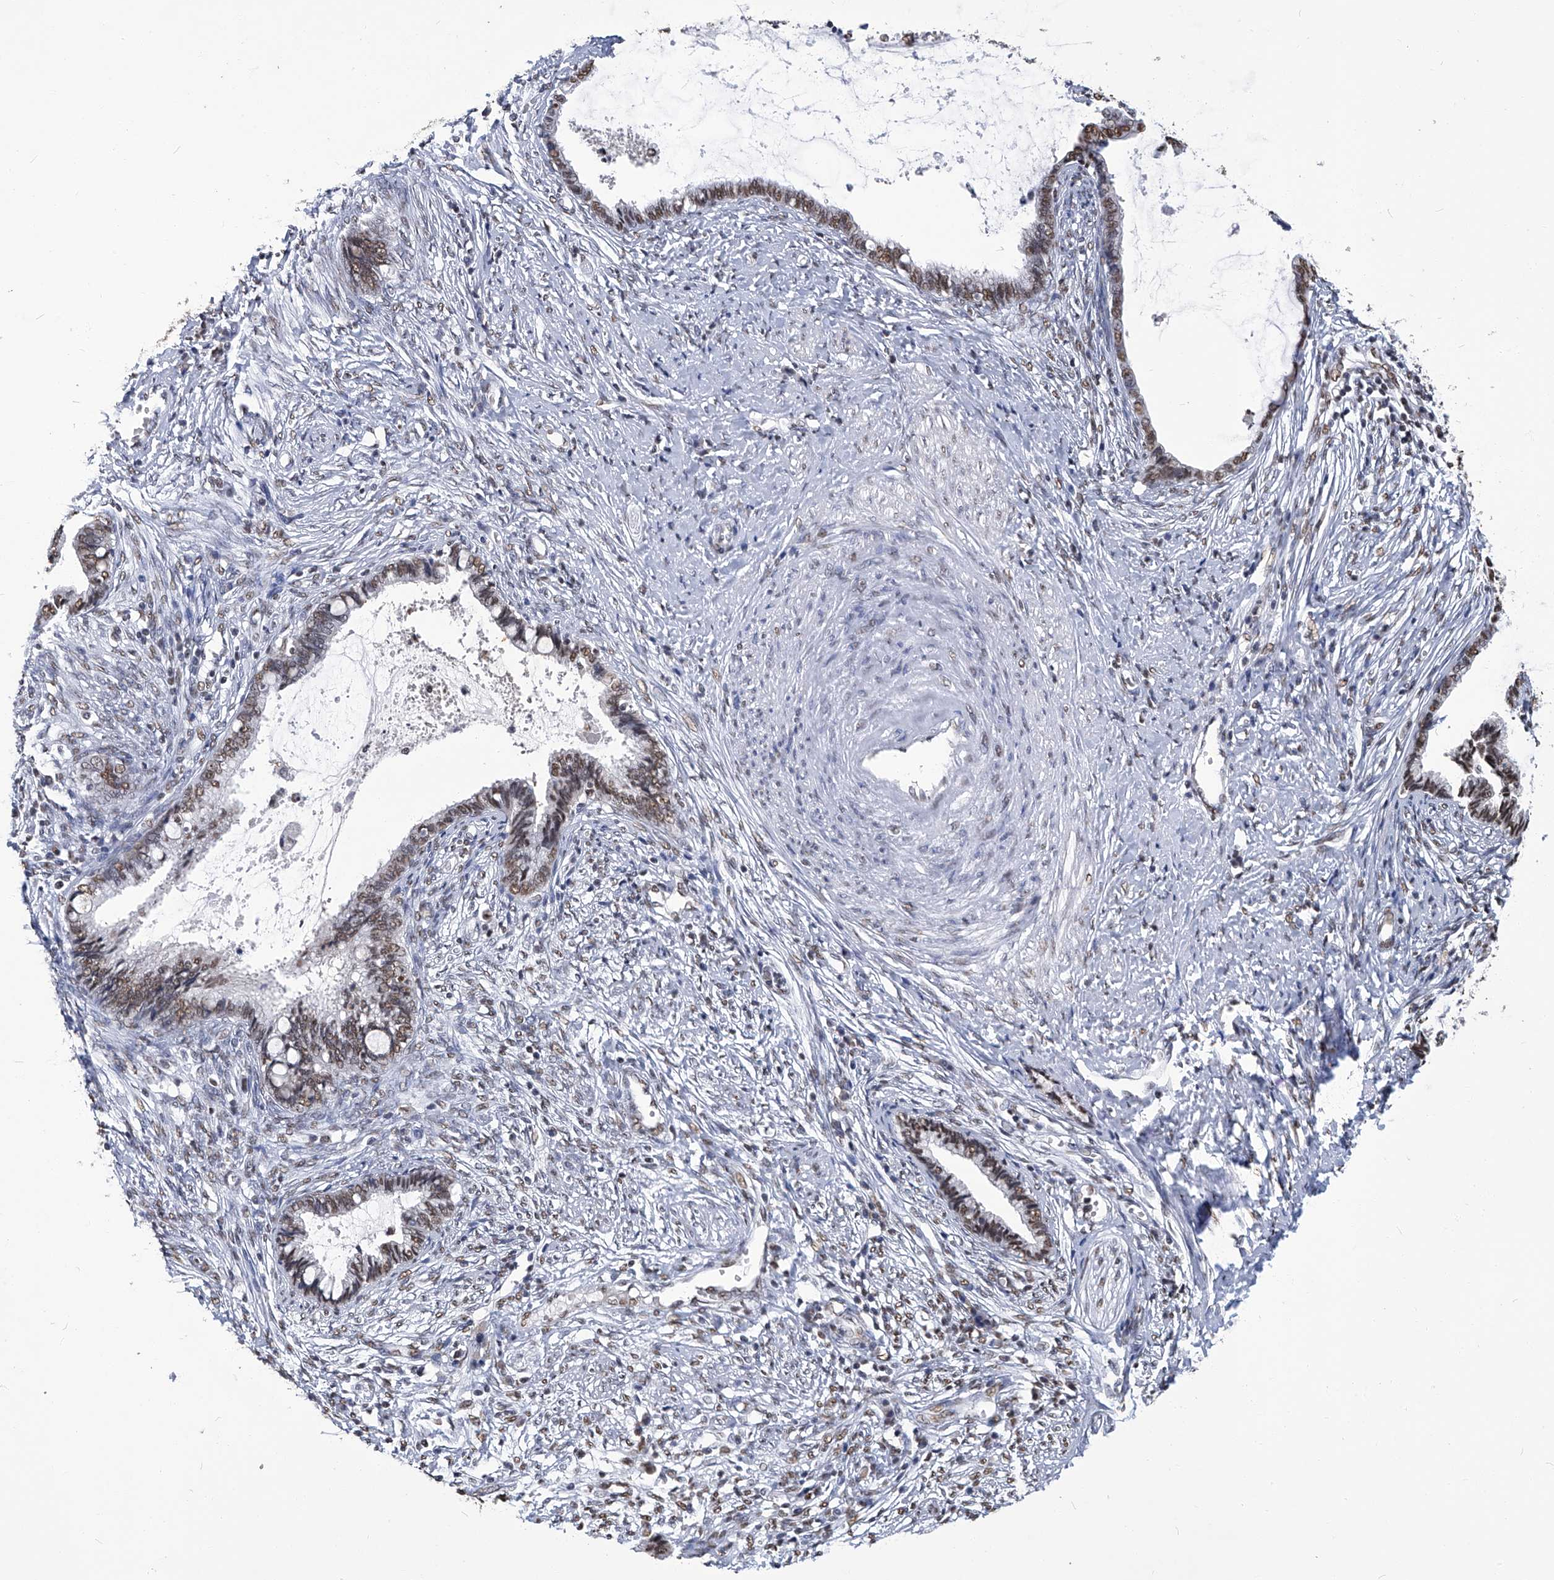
{"staining": {"intensity": "moderate", "quantity": "25%-75%", "location": "nuclear"}, "tissue": "cervical cancer", "cell_type": "Tumor cells", "image_type": "cancer", "snomed": [{"axis": "morphology", "description": "Adenocarcinoma, NOS"}, {"axis": "topography", "description": "Cervix"}], "caption": "High-magnification brightfield microscopy of cervical adenocarcinoma stained with DAB (3,3'-diaminobenzidine) (brown) and counterstained with hematoxylin (blue). tumor cells exhibit moderate nuclear expression is identified in approximately25%-75% of cells.", "gene": "HBP1", "patient": {"sex": "female", "age": 44}}